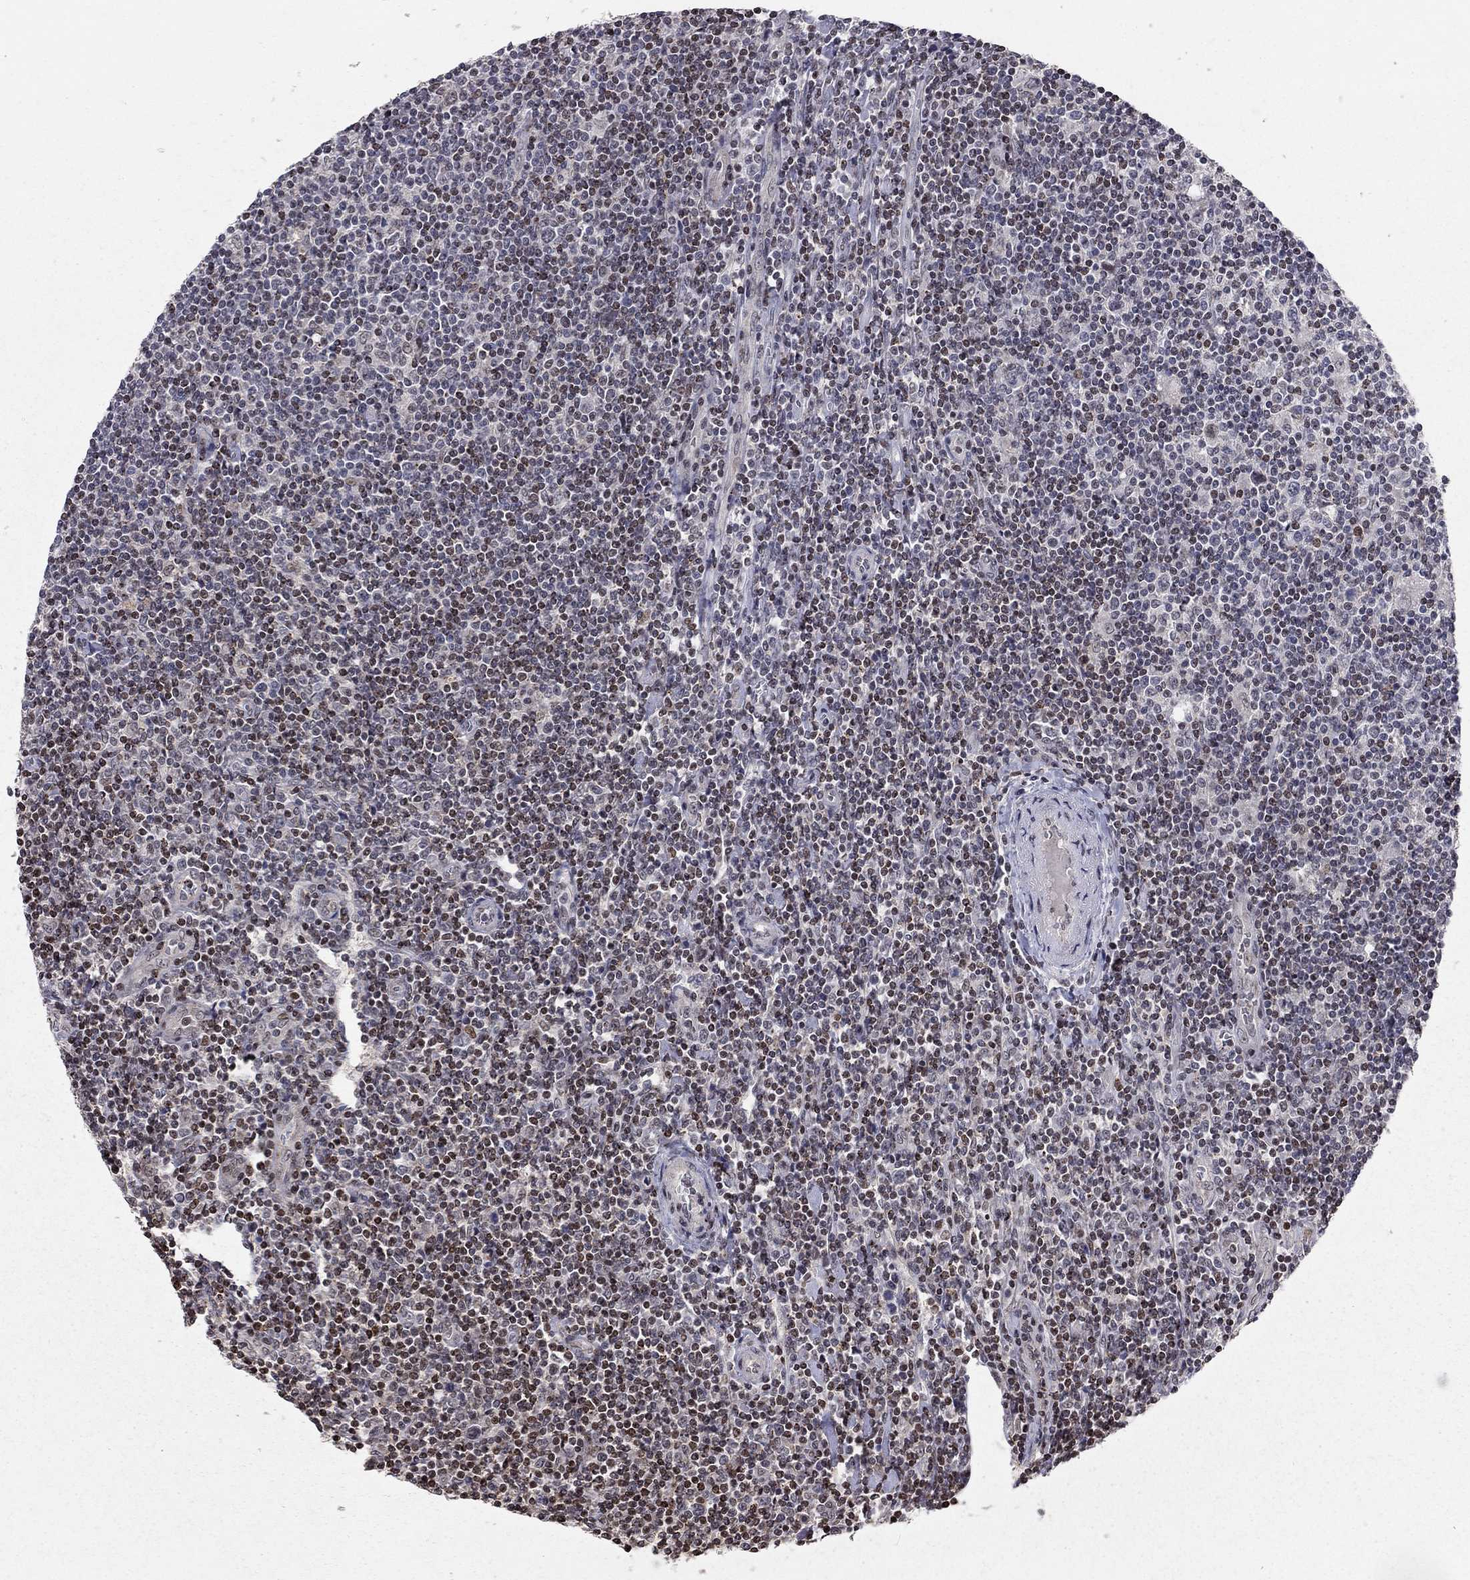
{"staining": {"intensity": "negative", "quantity": "none", "location": "none"}, "tissue": "lymphoma", "cell_type": "Tumor cells", "image_type": "cancer", "snomed": [{"axis": "morphology", "description": "Hodgkin's disease, NOS"}, {"axis": "topography", "description": "Lymph node"}], "caption": "IHC histopathology image of lymphoma stained for a protein (brown), which exhibits no staining in tumor cells.", "gene": "HDAC3", "patient": {"sex": "male", "age": 40}}